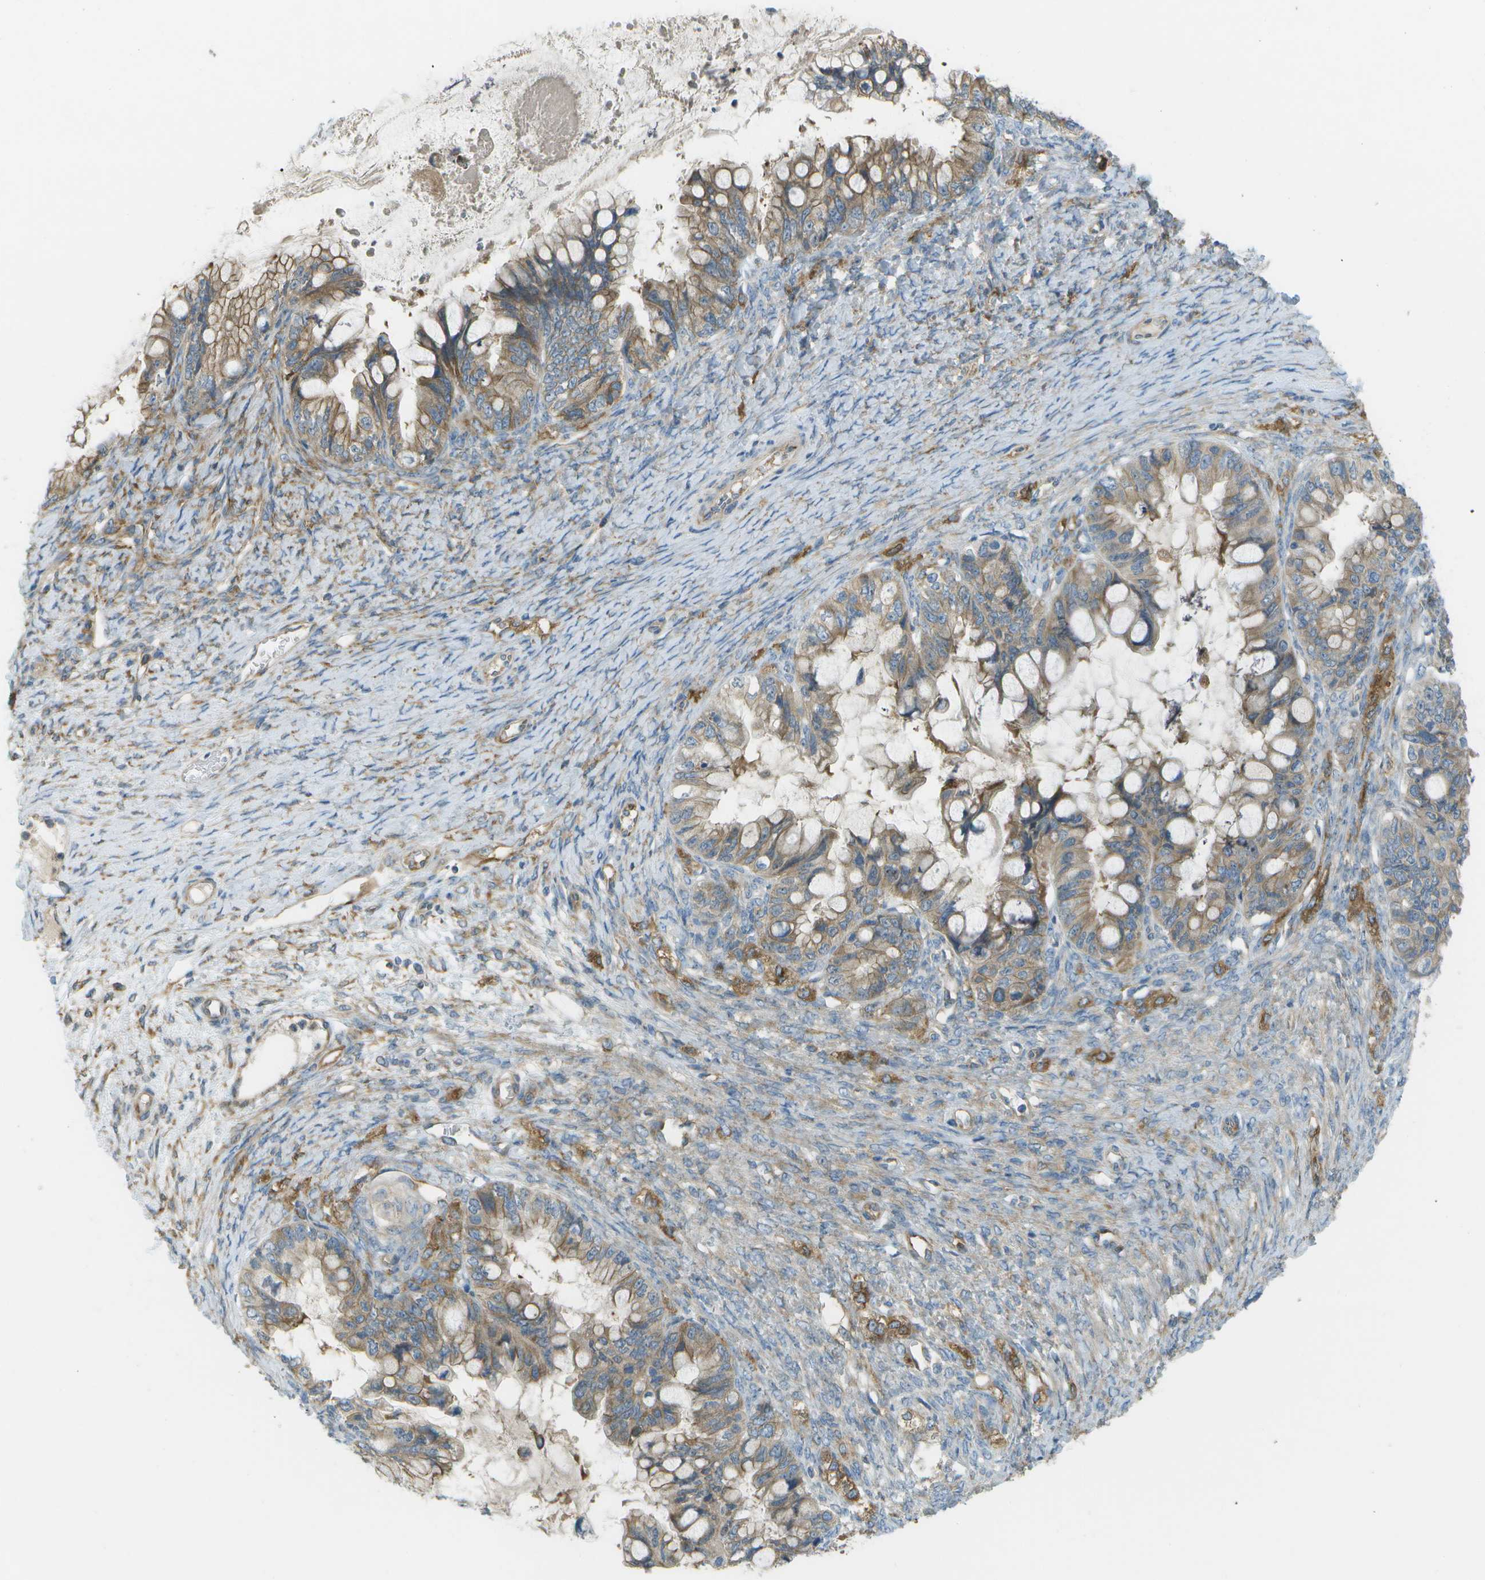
{"staining": {"intensity": "strong", "quantity": "25%-75%", "location": "cytoplasmic/membranous"}, "tissue": "ovarian cancer", "cell_type": "Tumor cells", "image_type": "cancer", "snomed": [{"axis": "morphology", "description": "Cystadenocarcinoma, mucinous, NOS"}, {"axis": "topography", "description": "Ovary"}], "caption": "Protein staining of ovarian cancer tissue reveals strong cytoplasmic/membranous staining in approximately 25%-75% of tumor cells.", "gene": "WNK2", "patient": {"sex": "female", "age": 80}}